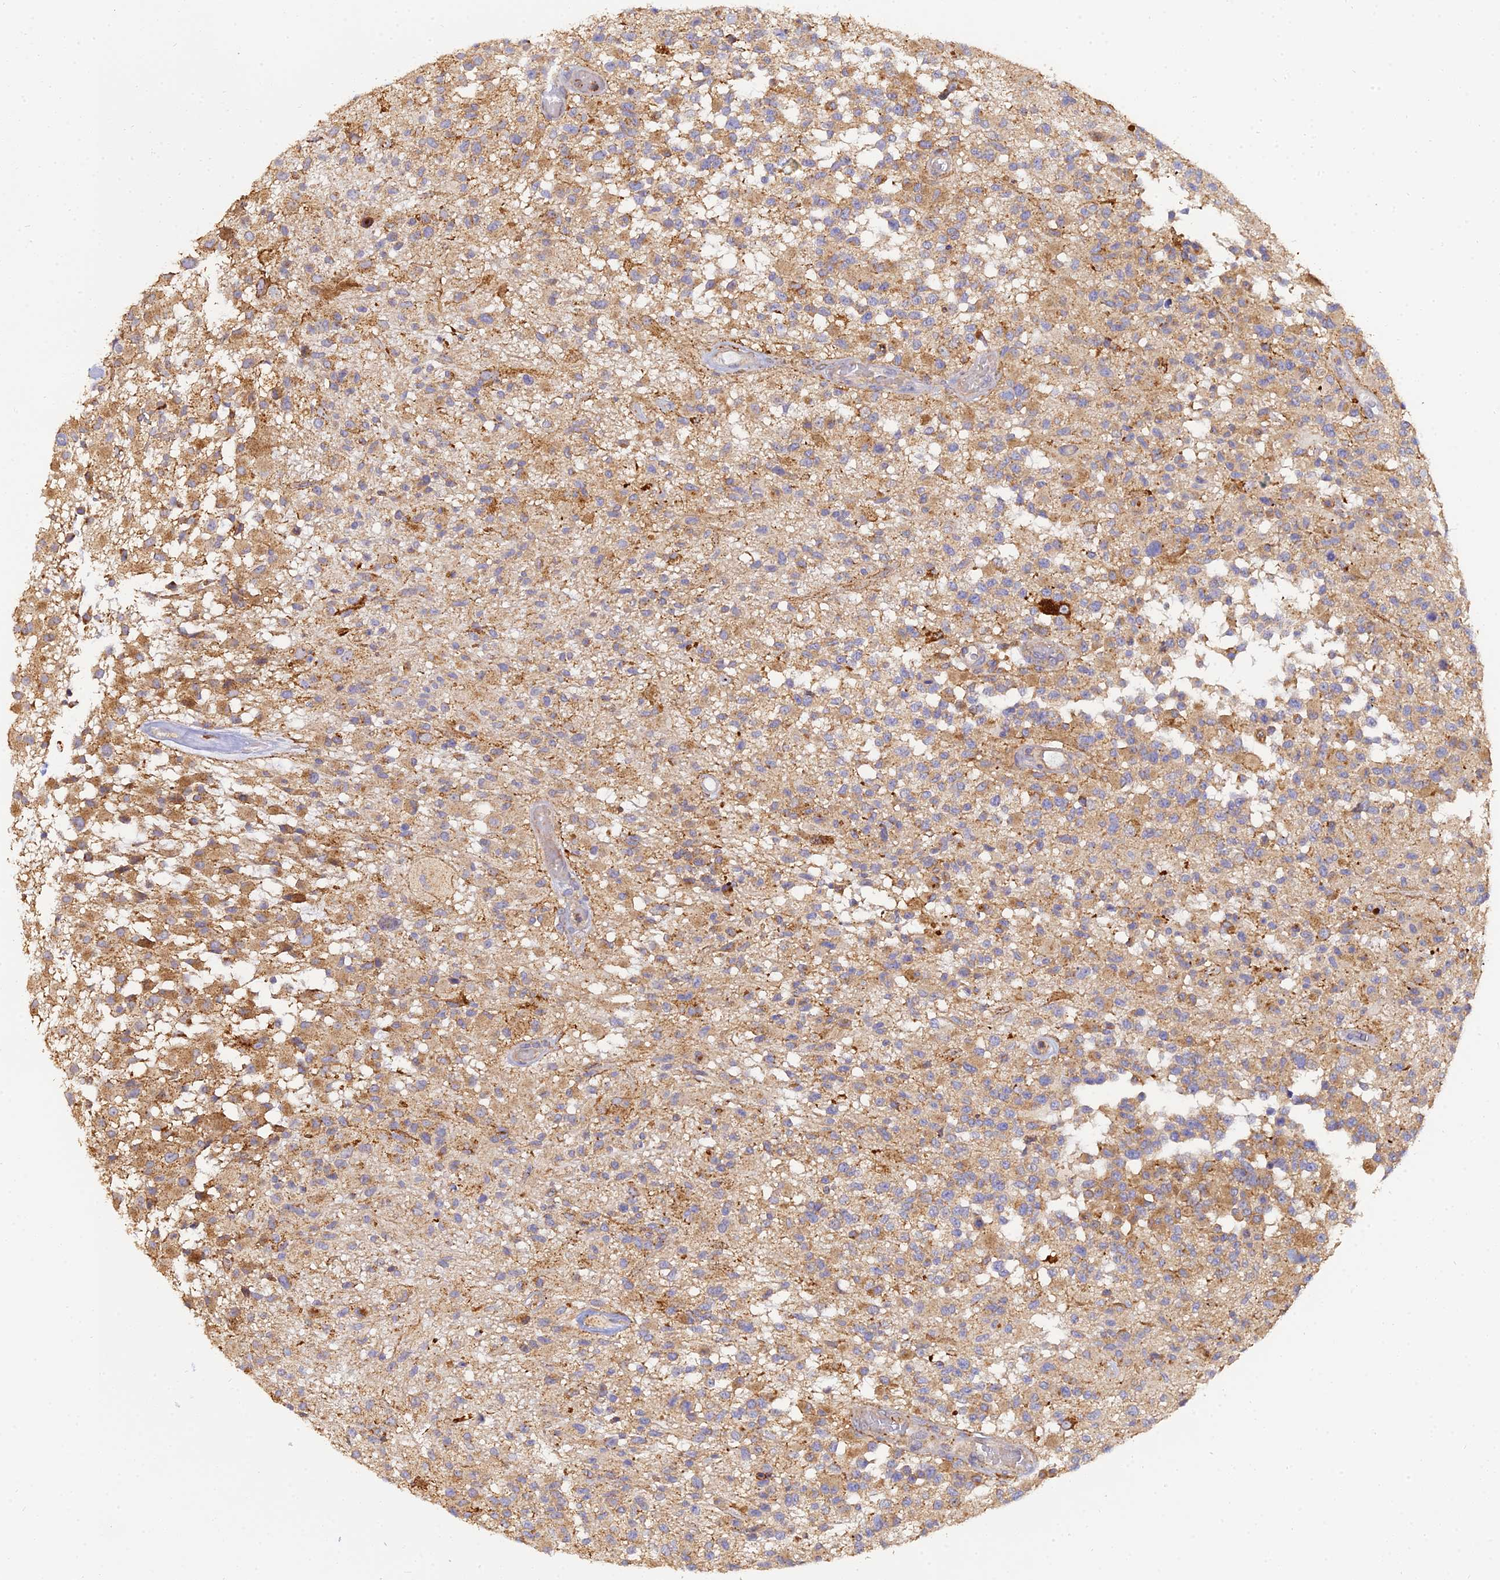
{"staining": {"intensity": "moderate", "quantity": "25%-75%", "location": "cytoplasmic/membranous"}, "tissue": "glioma", "cell_type": "Tumor cells", "image_type": "cancer", "snomed": [{"axis": "morphology", "description": "Glioma, malignant, High grade"}, {"axis": "morphology", "description": "Glioblastoma, NOS"}, {"axis": "topography", "description": "Brain"}], "caption": "A medium amount of moderate cytoplasmic/membranous positivity is seen in approximately 25%-75% of tumor cells in malignant glioma (high-grade) tissue.", "gene": "ARL8B", "patient": {"sex": "male", "age": 60}}